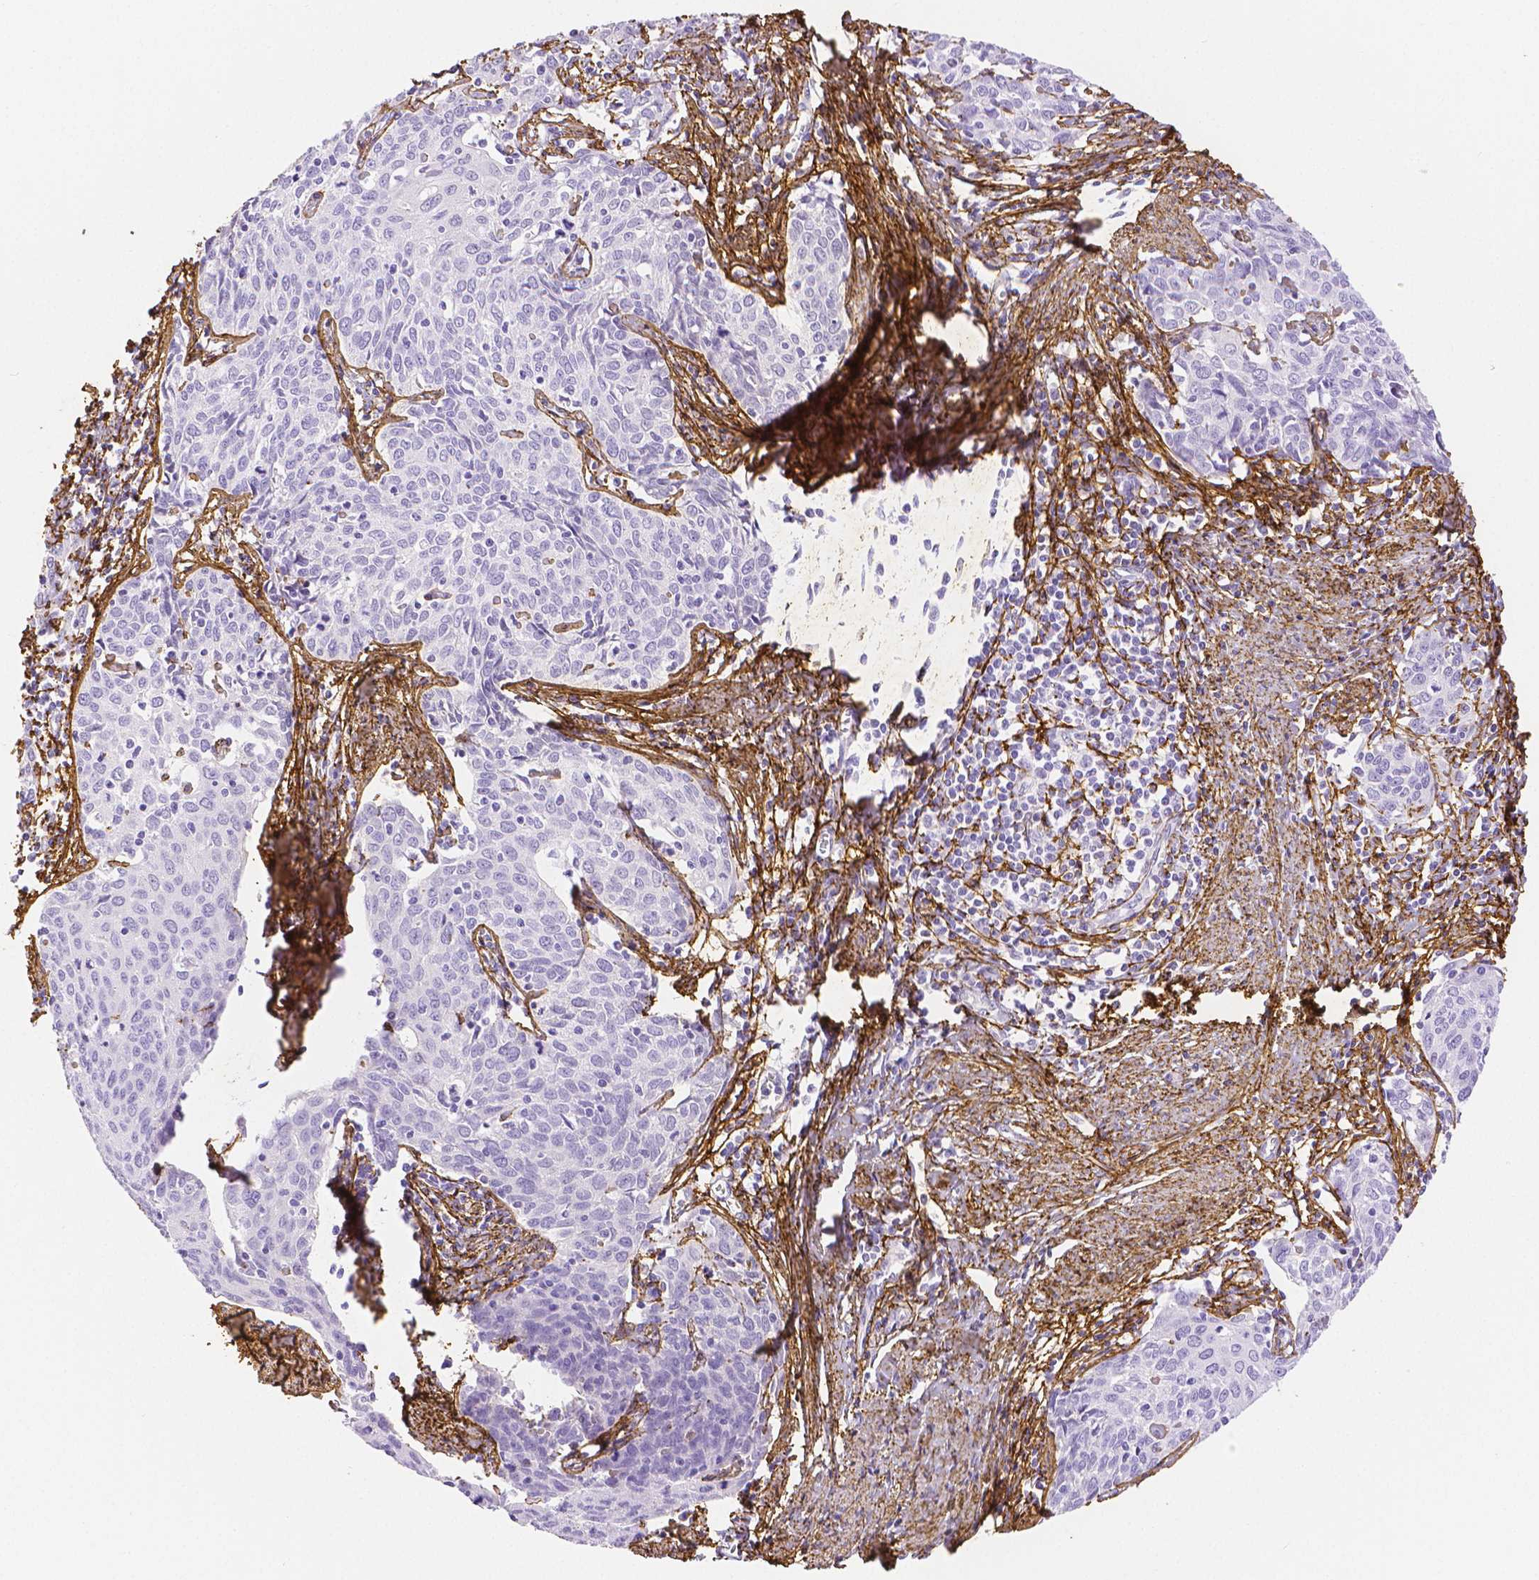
{"staining": {"intensity": "negative", "quantity": "none", "location": "none"}, "tissue": "cervical cancer", "cell_type": "Tumor cells", "image_type": "cancer", "snomed": [{"axis": "morphology", "description": "Squamous cell carcinoma, NOS"}, {"axis": "topography", "description": "Cervix"}], "caption": "Immunohistochemistry (IHC) histopathology image of neoplastic tissue: squamous cell carcinoma (cervical) stained with DAB displays no significant protein expression in tumor cells.", "gene": "FBN1", "patient": {"sex": "female", "age": 62}}